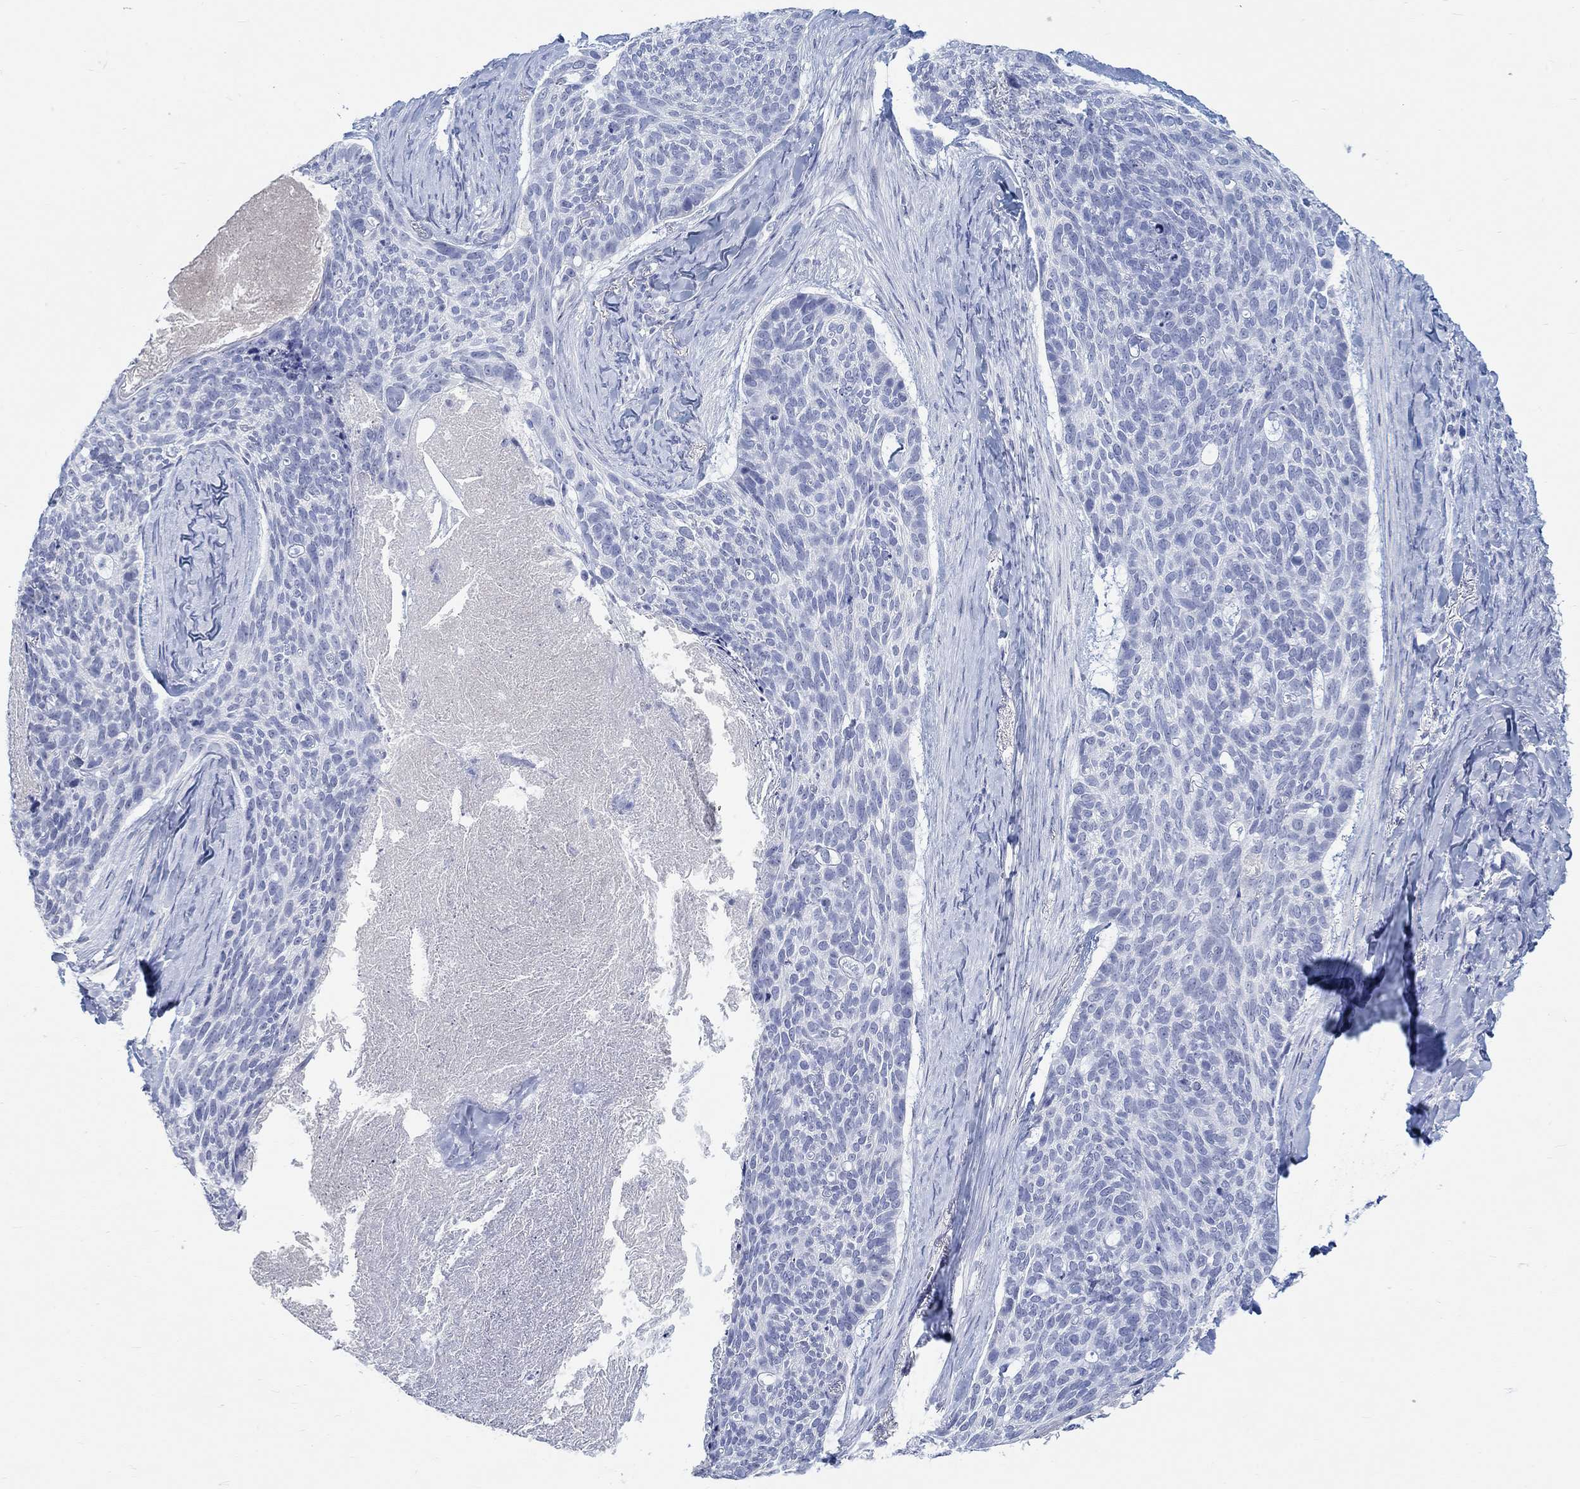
{"staining": {"intensity": "negative", "quantity": "none", "location": "none"}, "tissue": "skin cancer", "cell_type": "Tumor cells", "image_type": "cancer", "snomed": [{"axis": "morphology", "description": "Basal cell carcinoma"}, {"axis": "topography", "description": "Skin"}], "caption": "Immunohistochemistry (IHC) micrograph of human skin cancer (basal cell carcinoma) stained for a protein (brown), which exhibits no expression in tumor cells. The staining is performed using DAB (3,3'-diaminobenzidine) brown chromogen with nuclei counter-stained in using hematoxylin.", "gene": "GRIA3", "patient": {"sex": "female", "age": 69}}